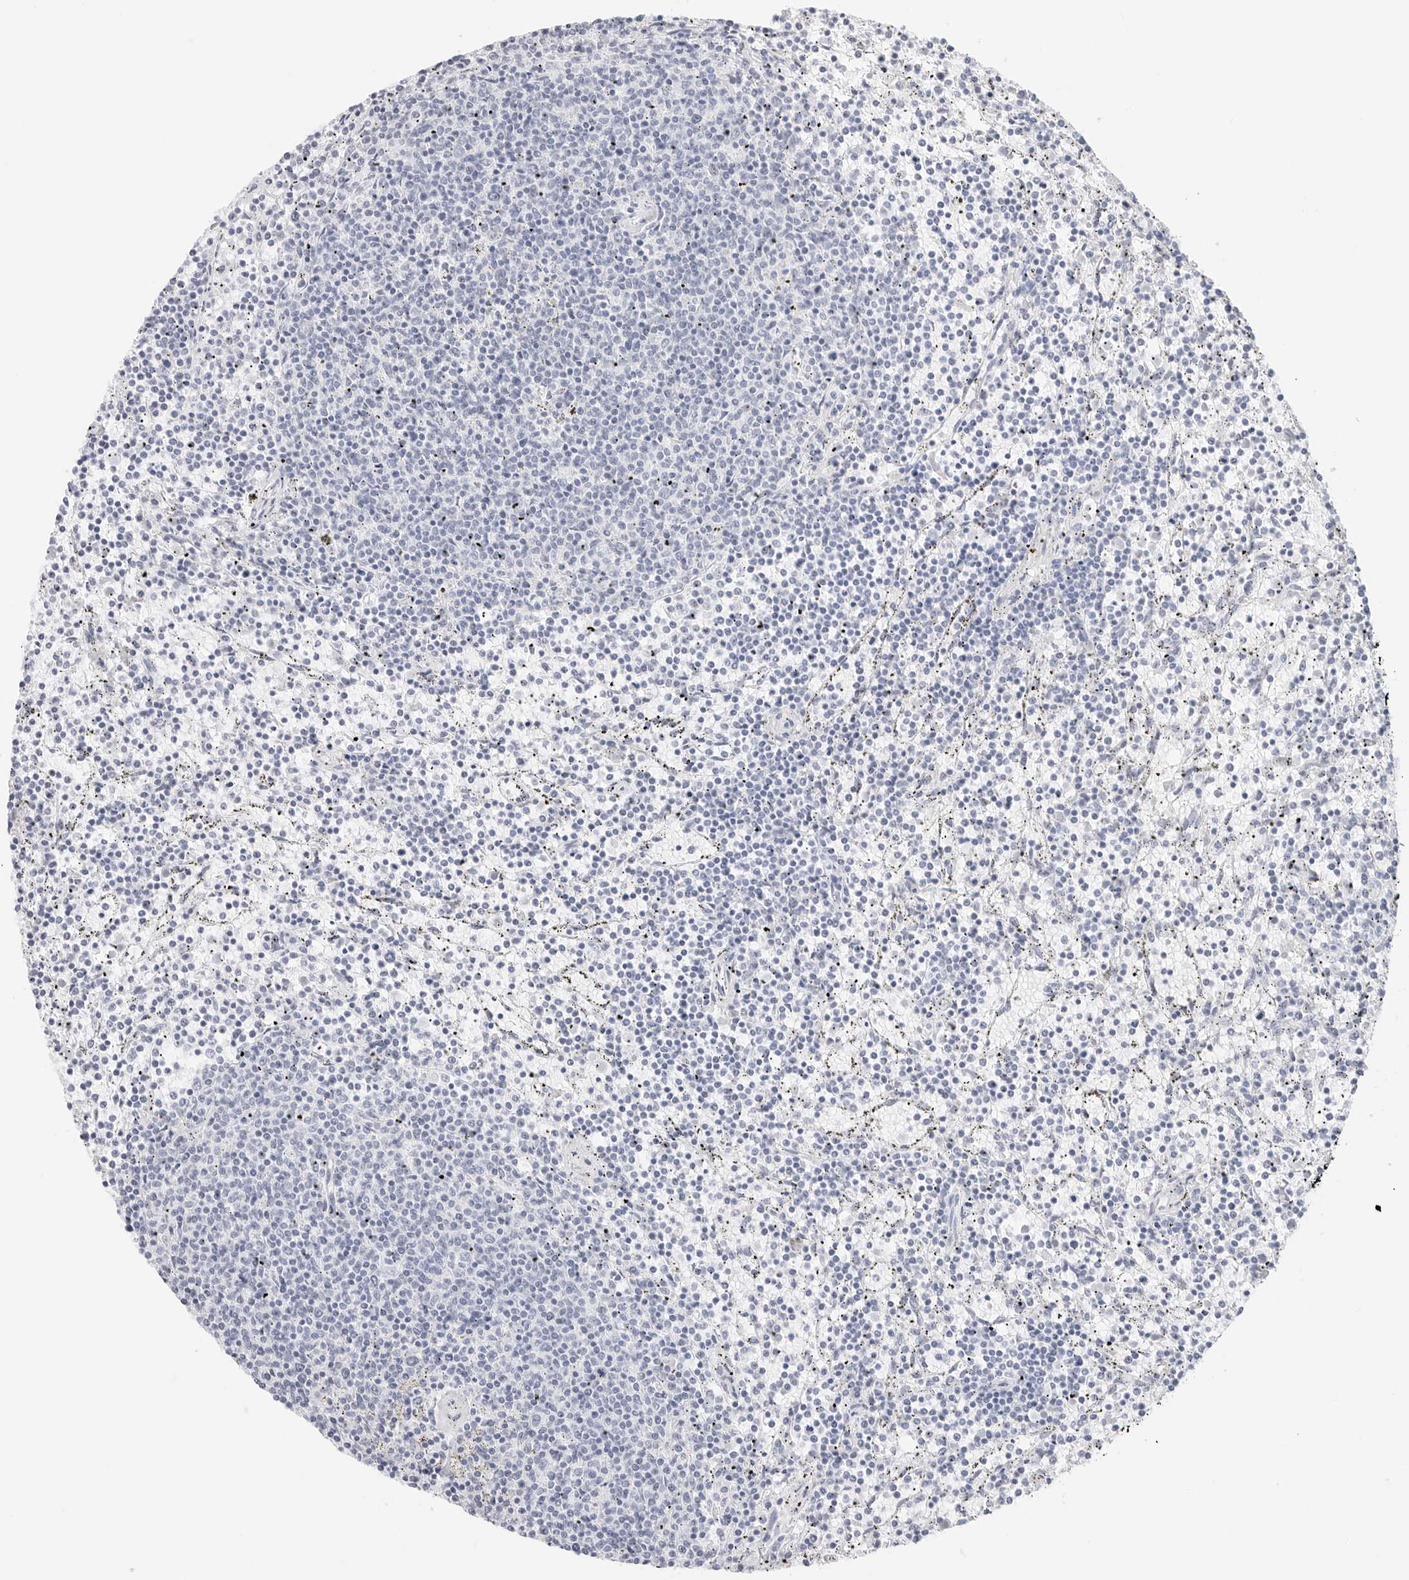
{"staining": {"intensity": "negative", "quantity": "none", "location": "none"}, "tissue": "lymphoma", "cell_type": "Tumor cells", "image_type": "cancer", "snomed": [{"axis": "morphology", "description": "Malignant lymphoma, non-Hodgkin's type, Low grade"}, {"axis": "topography", "description": "Spleen"}], "caption": "Low-grade malignant lymphoma, non-Hodgkin's type was stained to show a protein in brown. There is no significant expression in tumor cells.", "gene": "TFF2", "patient": {"sex": "female", "age": 50}}